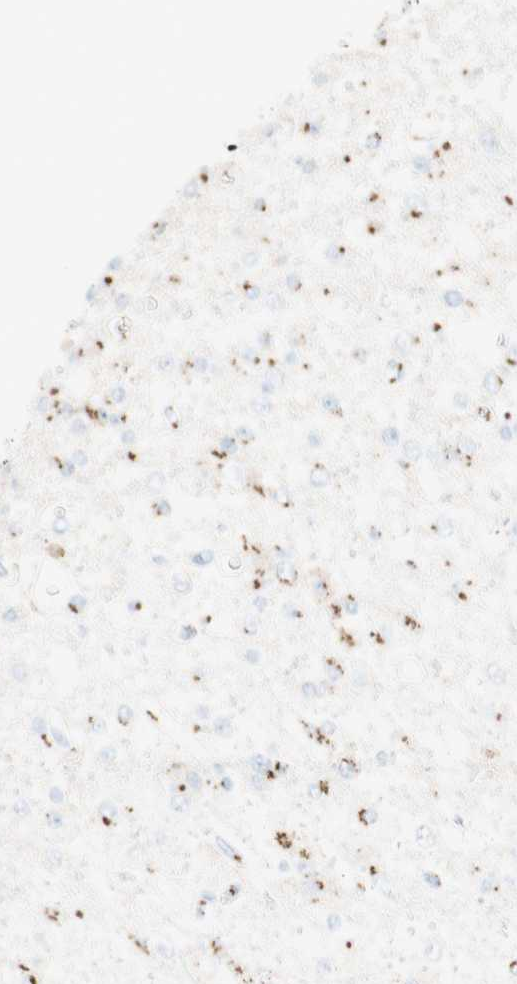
{"staining": {"intensity": "moderate", "quantity": ">75%", "location": "cytoplasmic/membranous"}, "tissue": "glioma", "cell_type": "Tumor cells", "image_type": "cancer", "snomed": [{"axis": "morphology", "description": "Glioma, malignant, Low grade"}, {"axis": "topography", "description": "Brain"}], "caption": "Moderate cytoplasmic/membranous staining is appreciated in about >75% of tumor cells in glioma. The protein is stained brown, and the nuclei are stained in blue (DAB IHC with brightfield microscopy, high magnification).", "gene": "GOLGB1", "patient": {"sex": "male", "age": 38}}